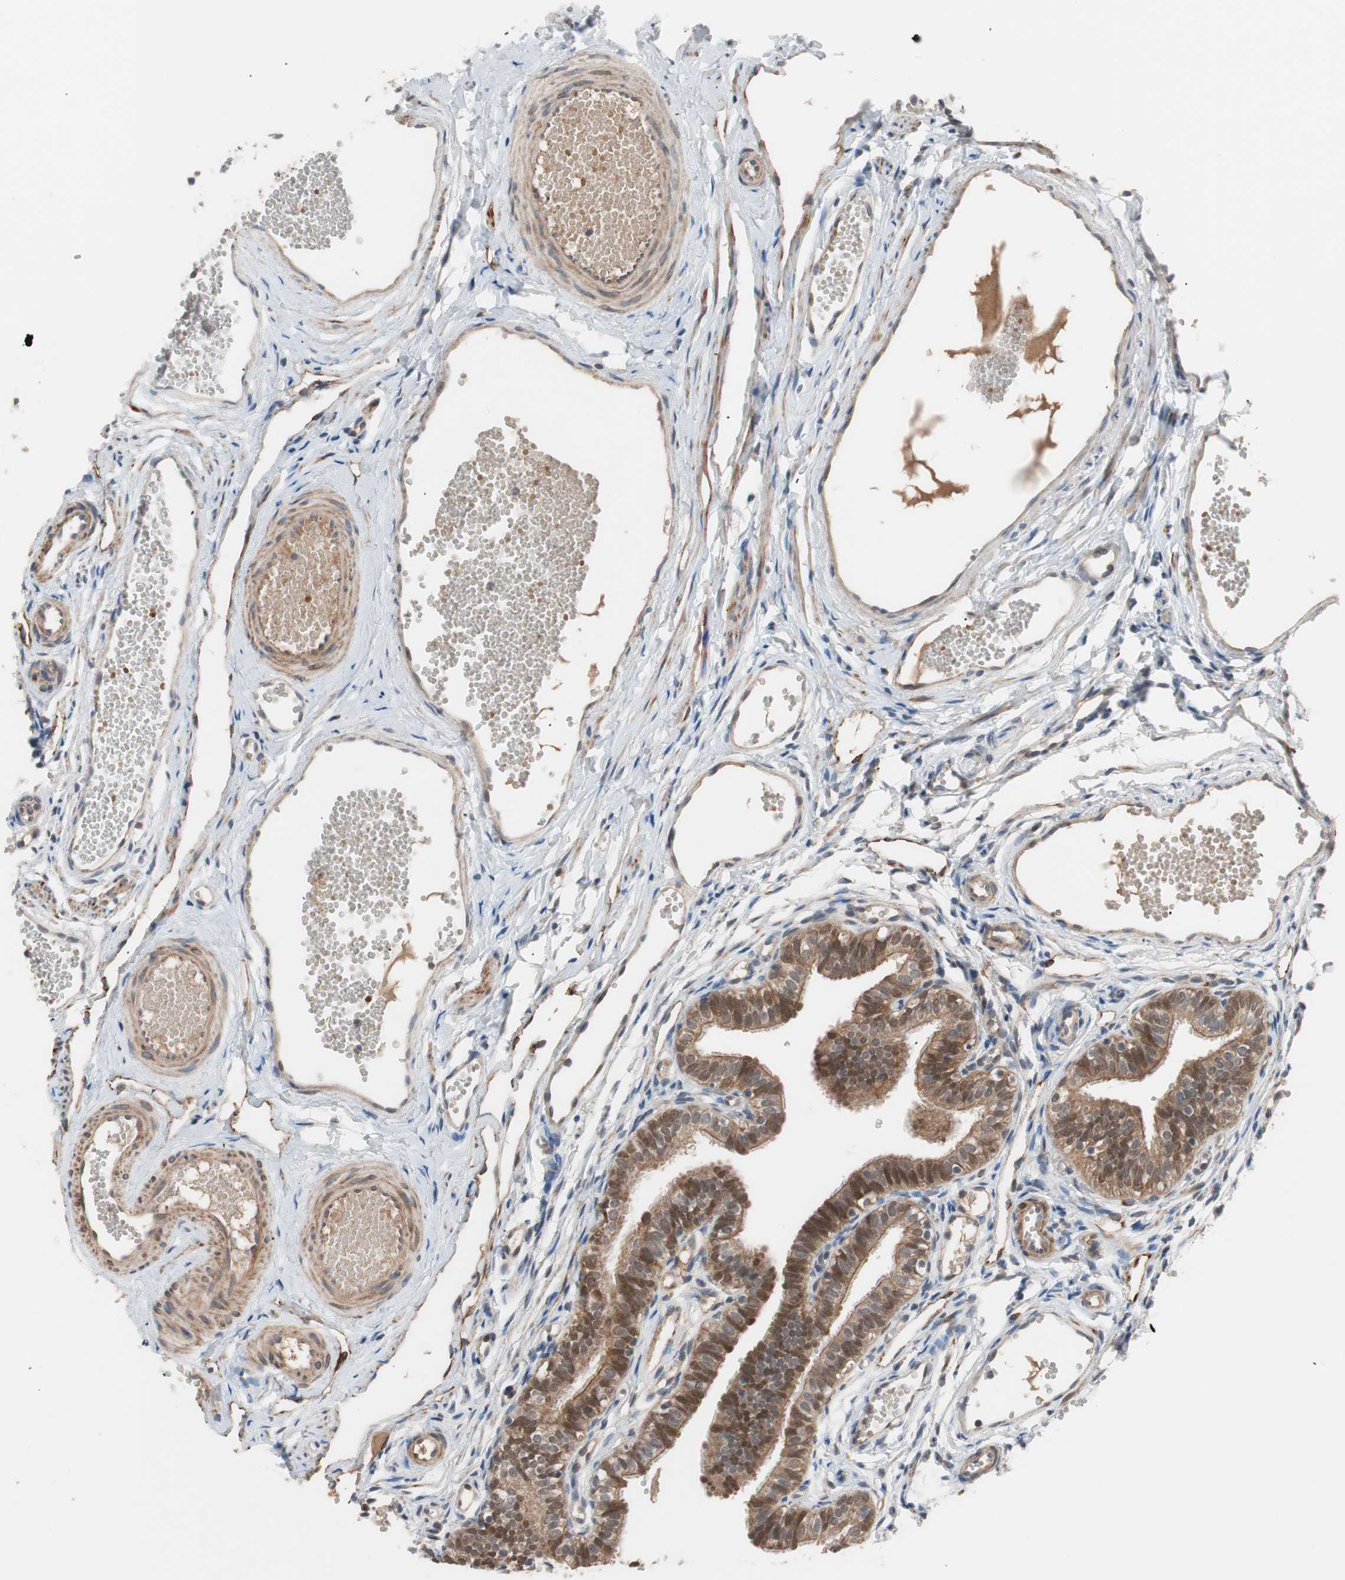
{"staining": {"intensity": "strong", "quantity": ">75%", "location": "cytoplasmic/membranous,nuclear"}, "tissue": "fallopian tube", "cell_type": "Glandular cells", "image_type": "normal", "snomed": [{"axis": "morphology", "description": "Normal tissue, NOS"}, {"axis": "topography", "description": "Fallopian tube"}, {"axis": "topography", "description": "Placenta"}], "caption": "Fallopian tube was stained to show a protein in brown. There is high levels of strong cytoplasmic/membranous,nuclear staining in about >75% of glandular cells. The staining was performed using DAB (3,3'-diaminobenzidine) to visualize the protein expression in brown, while the nuclei were stained in blue with hematoxylin (Magnification: 20x).", "gene": "HMBS", "patient": {"sex": "female", "age": 34}}